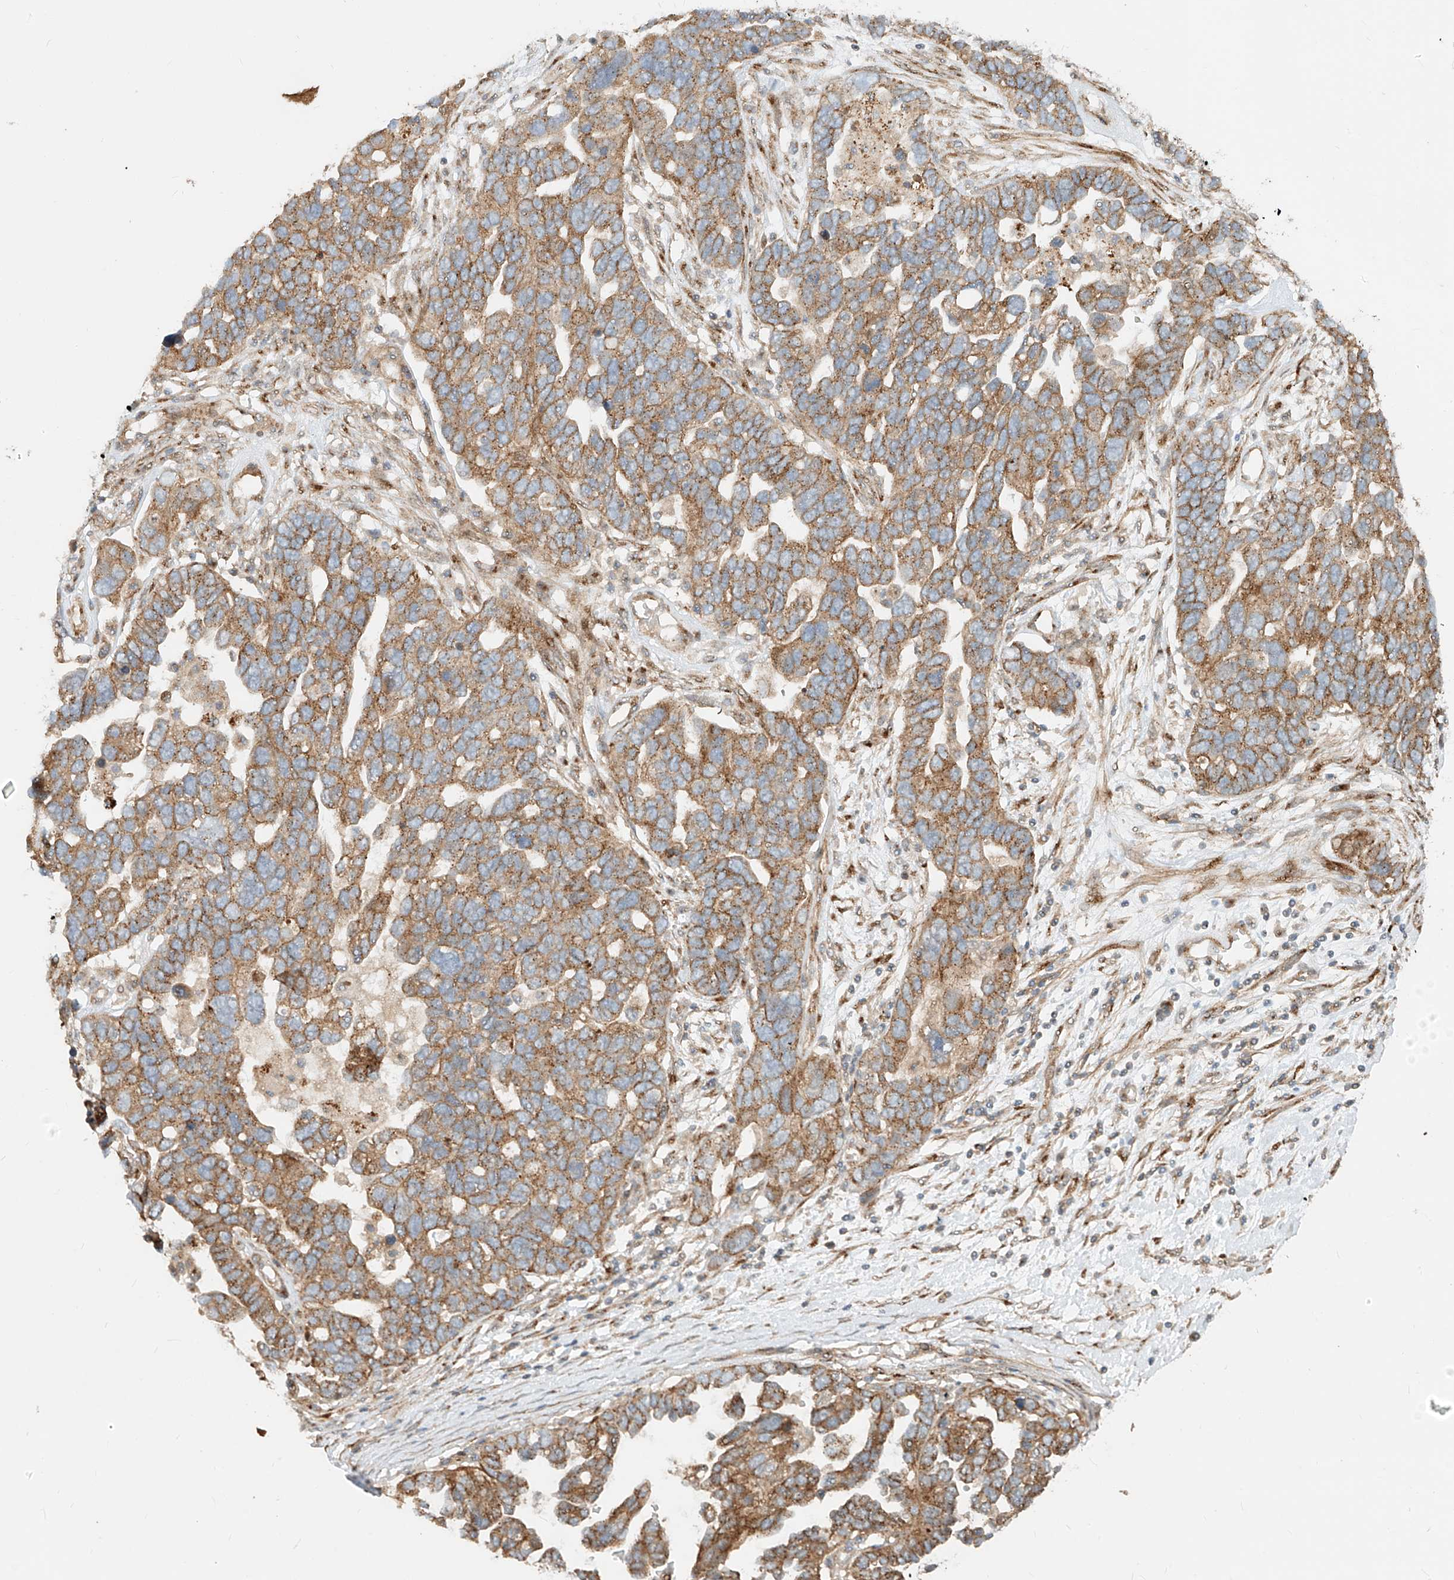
{"staining": {"intensity": "moderate", "quantity": ">75%", "location": "cytoplasmic/membranous"}, "tissue": "ovarian cancer", "cell_type": "Tumor cells", "image_type": "cancer", "snomed": [{"axis": "morphology", "description": "Cystadenocarcinoma, serous, NOS"}, {"axis": "topography", "description": "Ovary"}], "caption": "DAB immunohistochemical staining of human ovarian cancer (serous cystadenocarcinoma) reveals moderate cytoplasmic/membranous protein staining in approximately >75% of tumor cells. Using DAB (brown) and hematoxylin (blue) stains, captured at high magnification using brightfield microscopy.", "gene": "ZNF287", "patient": {"sex": "female", "age": 54}}